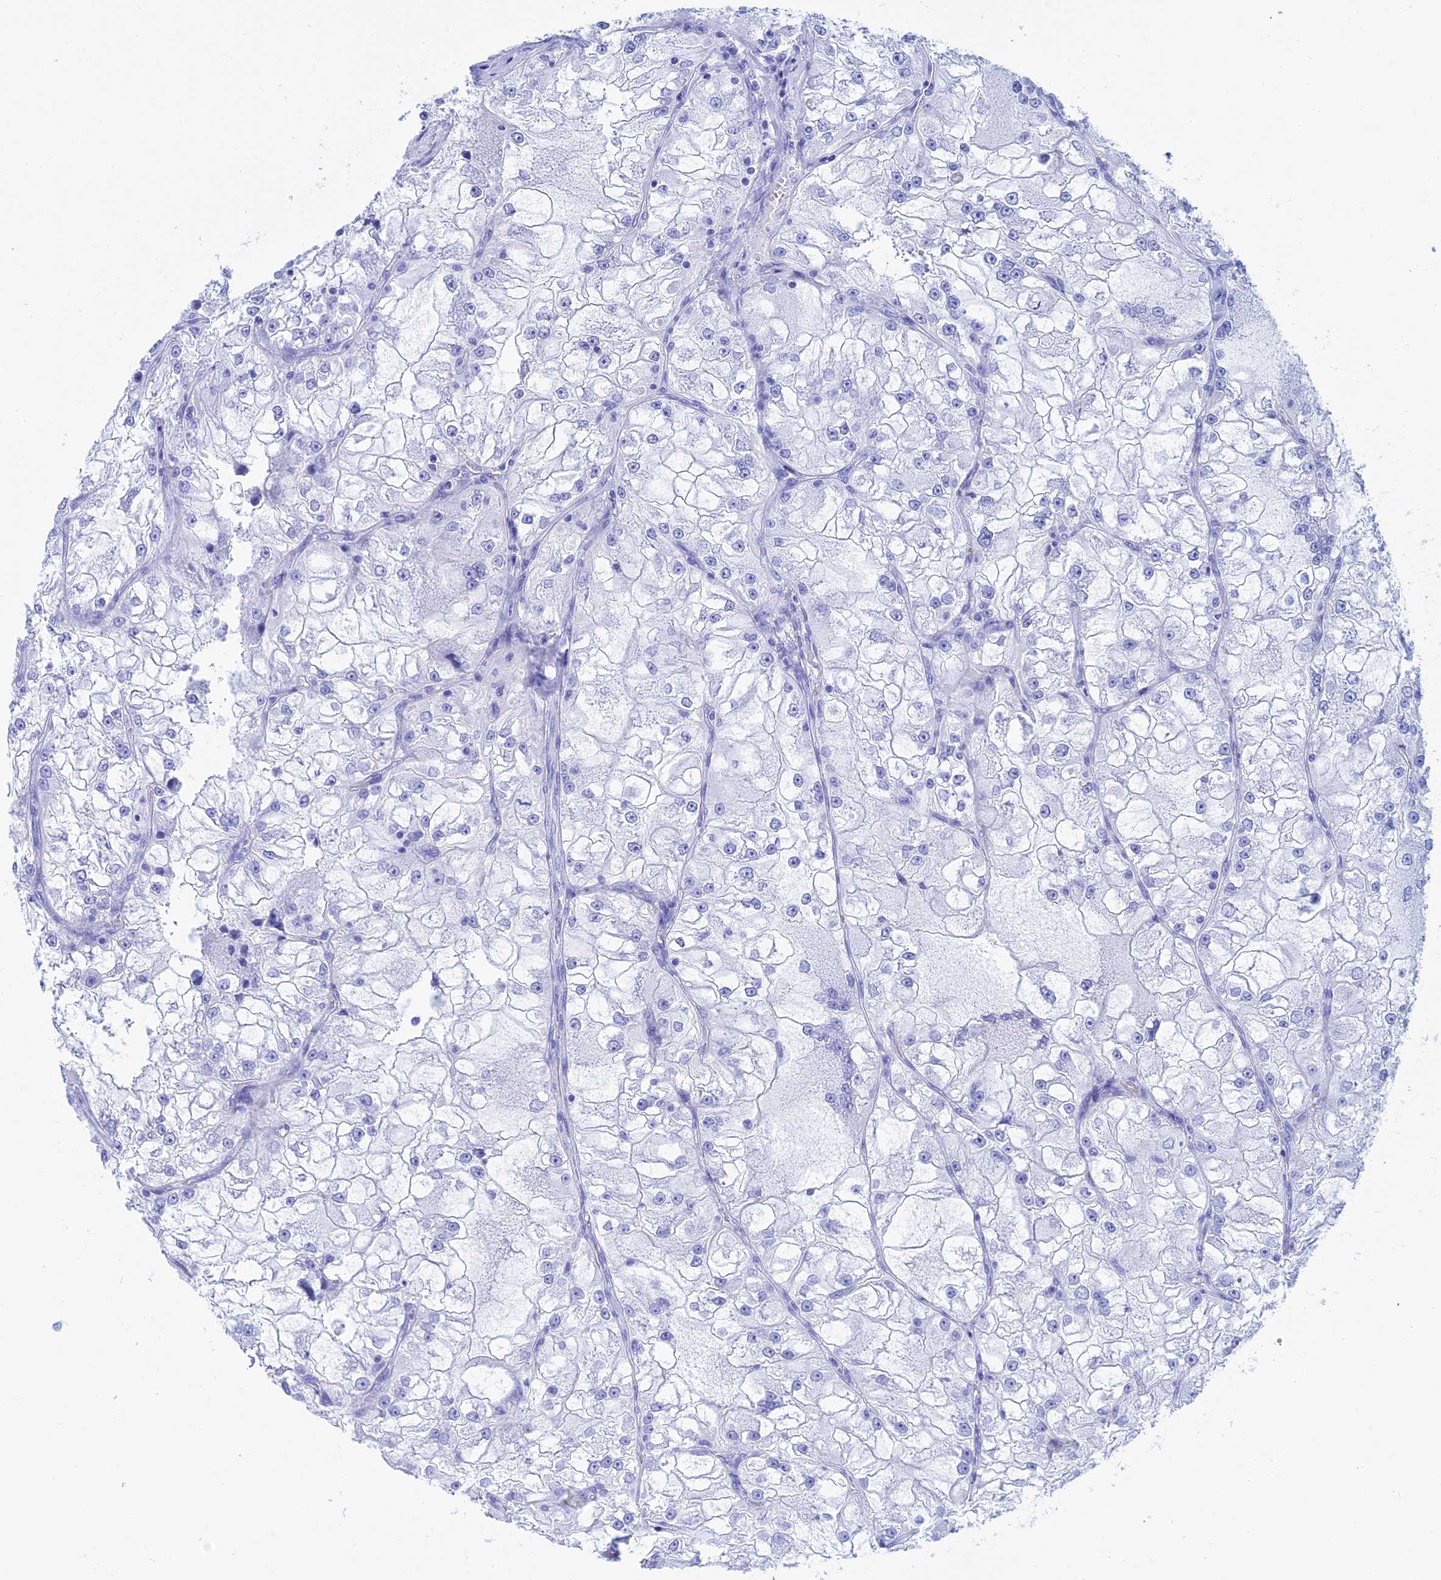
{"staining": {"intensity": "negative", "quantity": "none", "location": "none"}, "tissue": "renal cancer", "cell_type": "Tumor cells", "image_type": "cancer", "snomed": [{"axis": "morphology", "description": "Adenocarcinoma, NOS"}, {"axis": "topography", "description": "Kidney"}], "caption": "A high-resolution micrograph shows immunohistochemistry staining of renal adenocarcinoma, which reveals no significant staining in tumor cells. Nuclei are stained in blue.", "gene": "TEX101", "patient": {"sex": "female", "age": 72}}